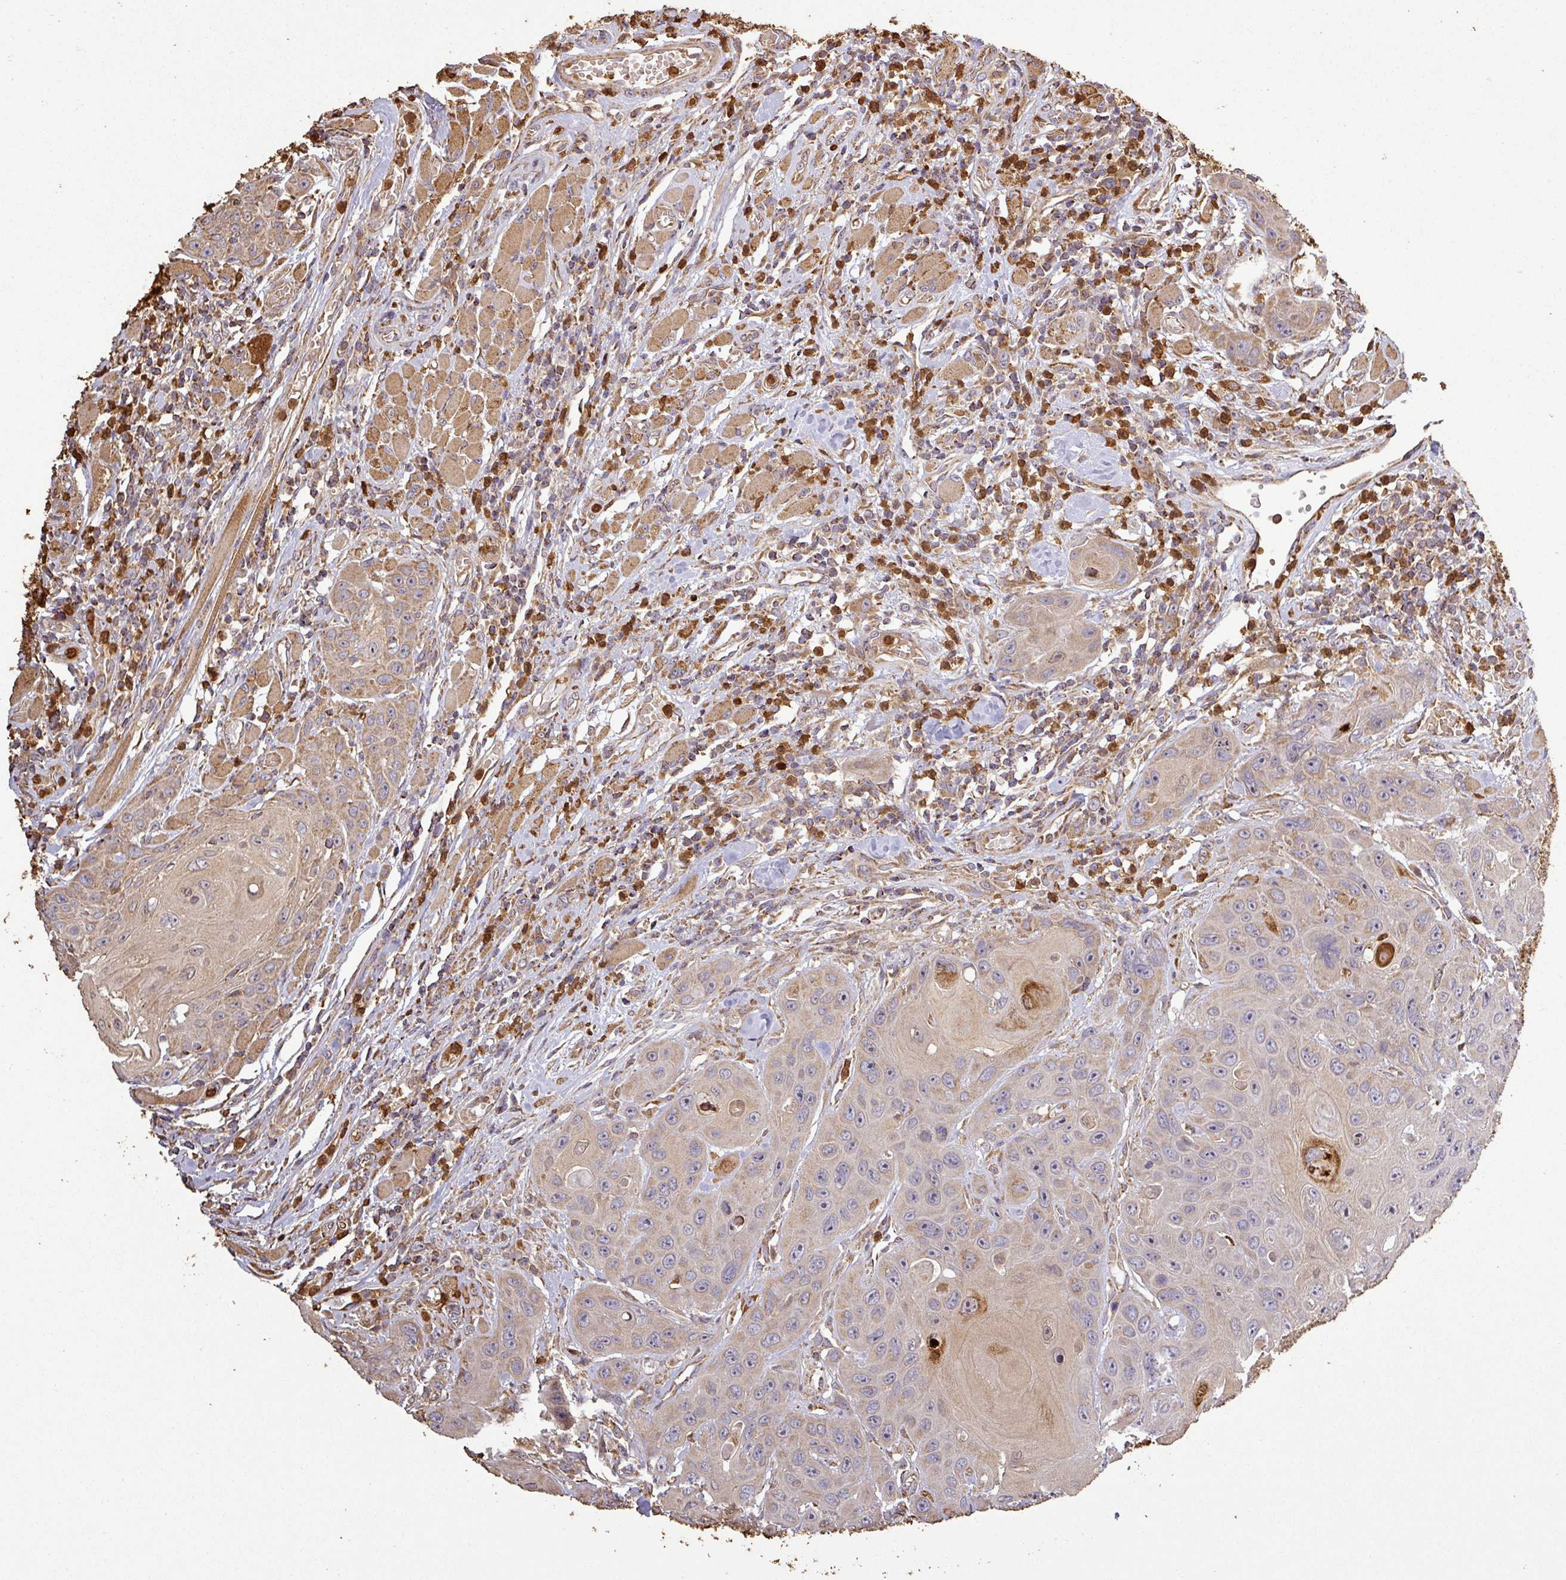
{"staining": {"intensity": "weak", "quantity": "<25%", "location": "cytoplasmic/membranous"}, "tissue": "head and neck cancer", "cell_type": "Tumor cells", "image_type": "cancer", "snomed": [{"axis": "morphology", "description": "Squamous cell carcinoma, NOS"}, {"axis": "topography", "description": "Head-Neck"}], "caption": "Tumor cells are negative for brown protein staining in squamous cell carcinoma (head and neck).", "gene": "PLEKHM1", "patient": {"sex": "female", "age": 59}}